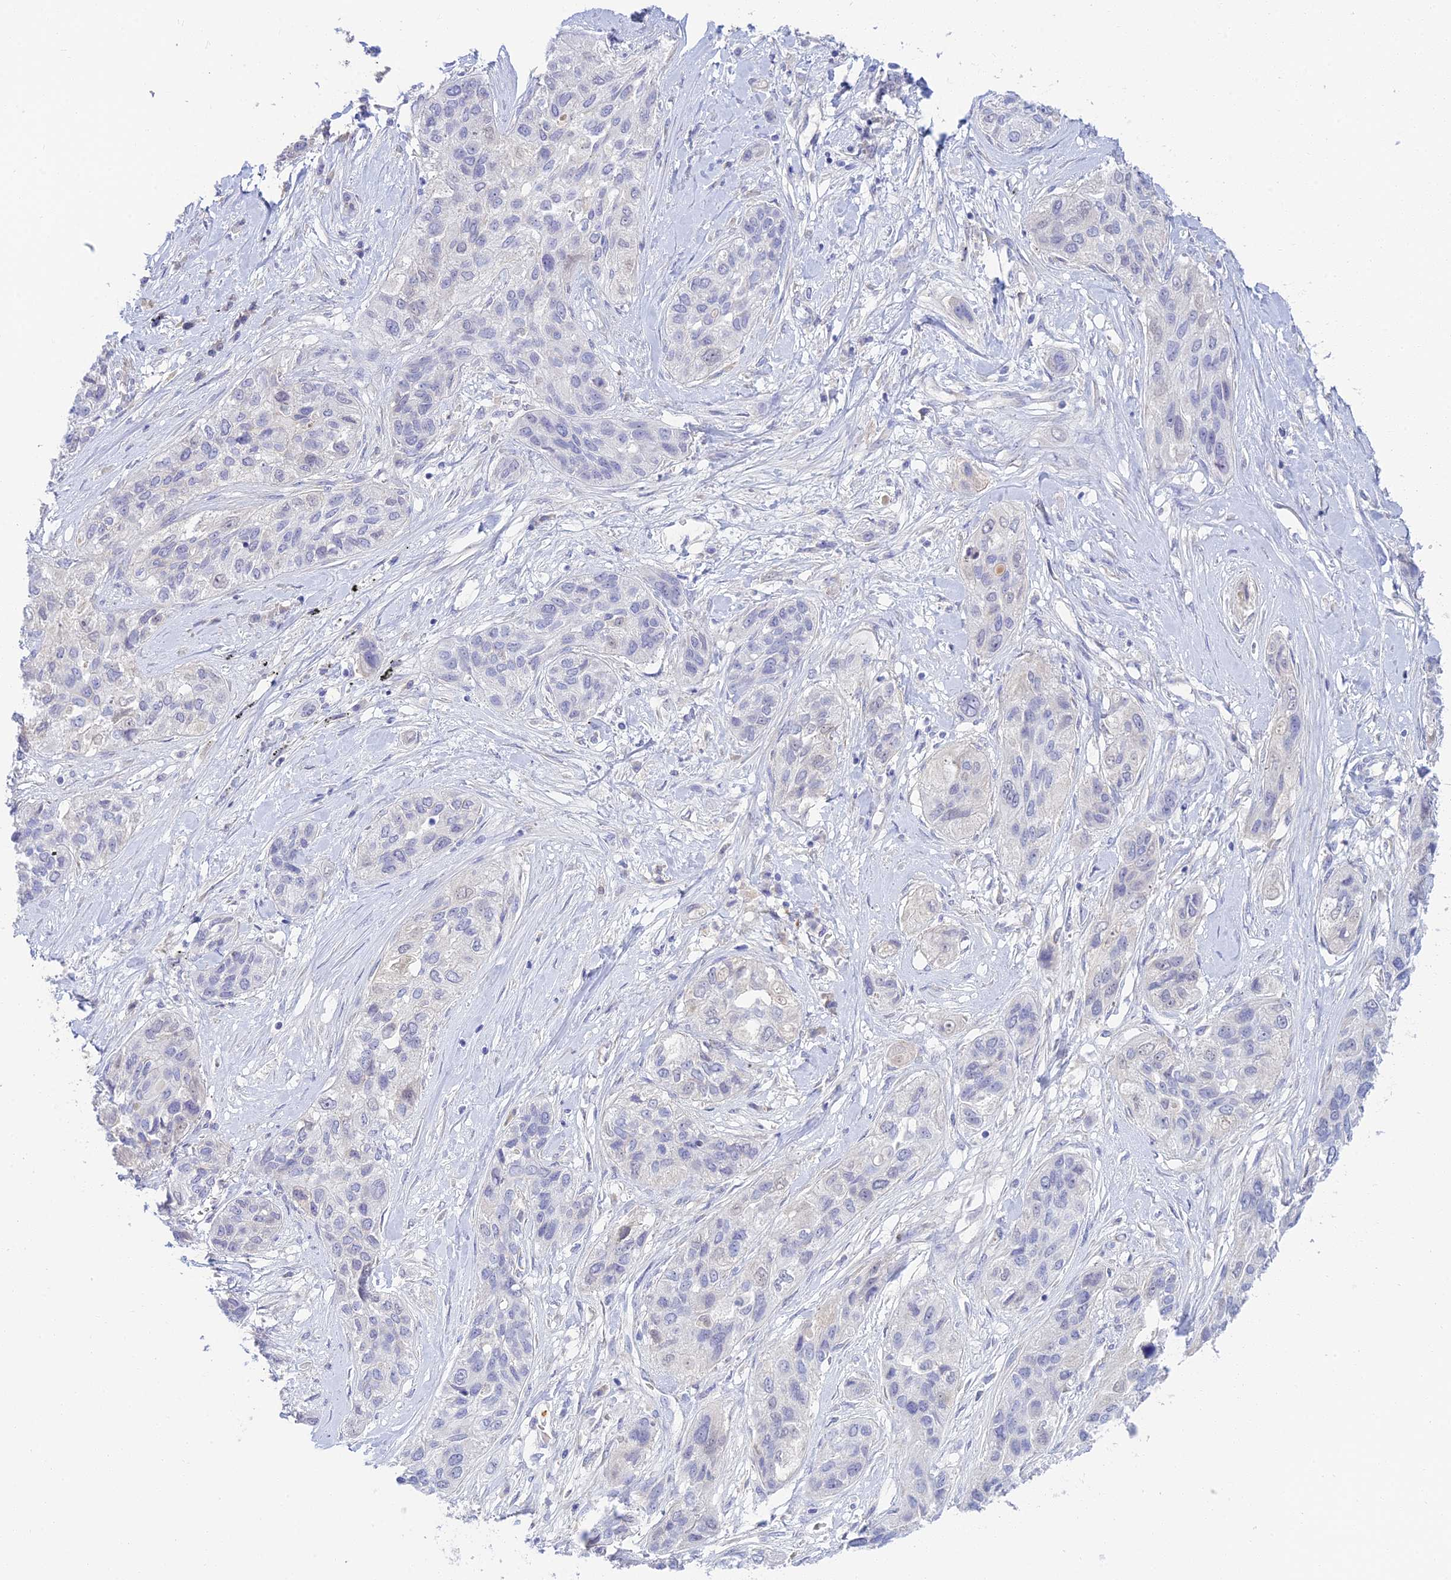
{"staining": {"intensity": "negative", "quantity": "none", "location": "none"}, "tissue": "lung cancer", "cell_type": "Tumor cells", "image_type": "cancer", "snomed": [{"axis": "morphology", "description": "Squamous cell carcinoma, NOS"}, {"axis": "topography", "description": "Lung"}], "caption": "Lung cancer was stained to show a protein in brown. There is no significant staining in tumor cells.", "gene": "INTS13", "patient": {"sex": "female", "age": 70}}